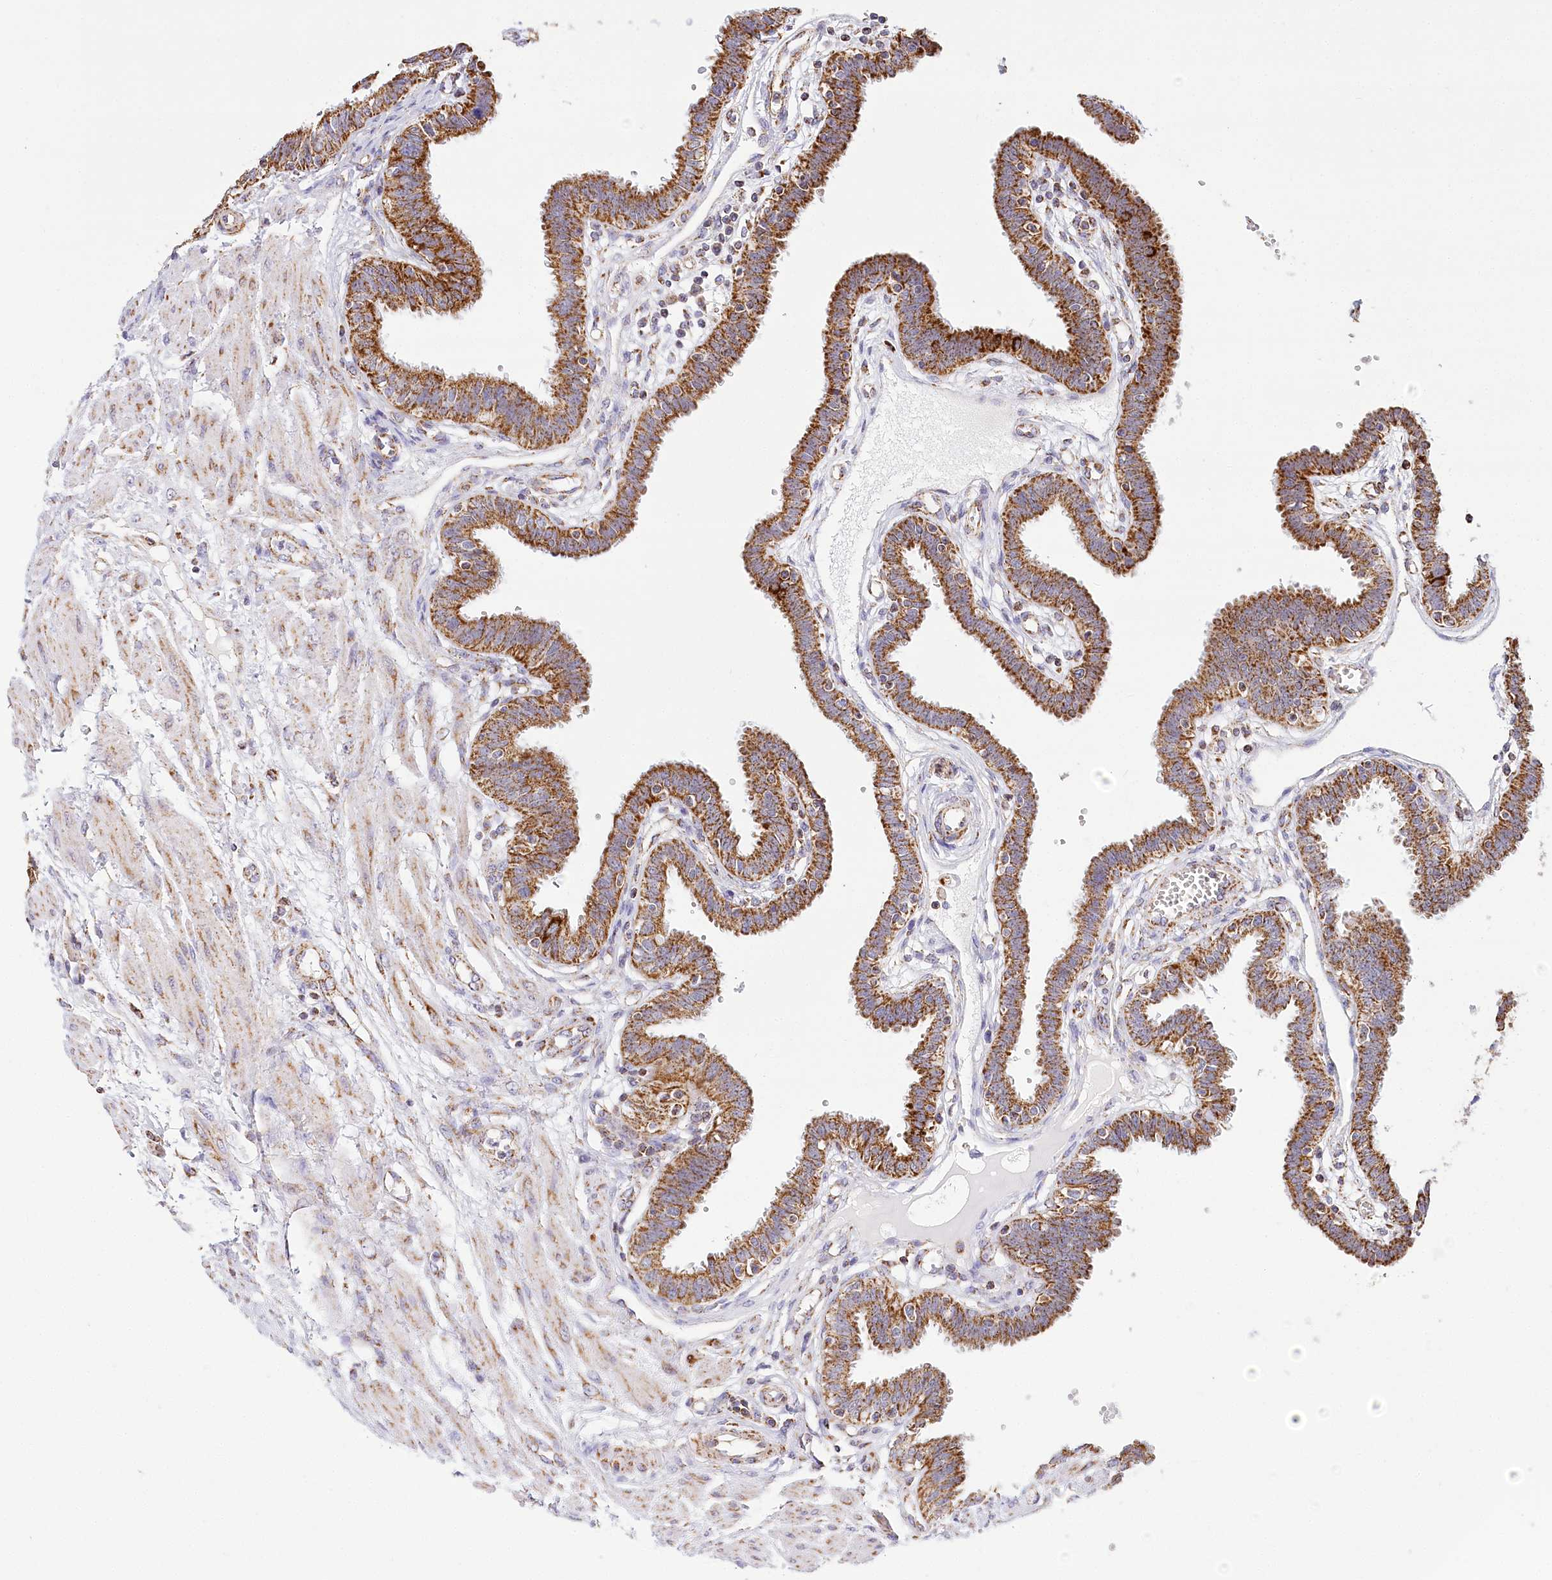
{"staining": {"intensity": "strong", "quantity": ">75%", "location": "cytoplasmic/membranous"}, "tissue": "fallopian tube", "cell_type": "Glandular cells", "image_type": "normal", "snomed": [{"axis": "morphology", "description": "Normal tissue, NOS"}, {"axis": "topography", "description": "Fallopian tube"}], "caption": "Immunohistochemistry photomicrograph of unremarkable fallopian tube stained for a protein (brown), which displays high levels of strong cytoplasmic/membranous positivity in approximately >75% of glandular cells.", "gene": "LSS", "patient": {"sex": "female", "age": 32}}